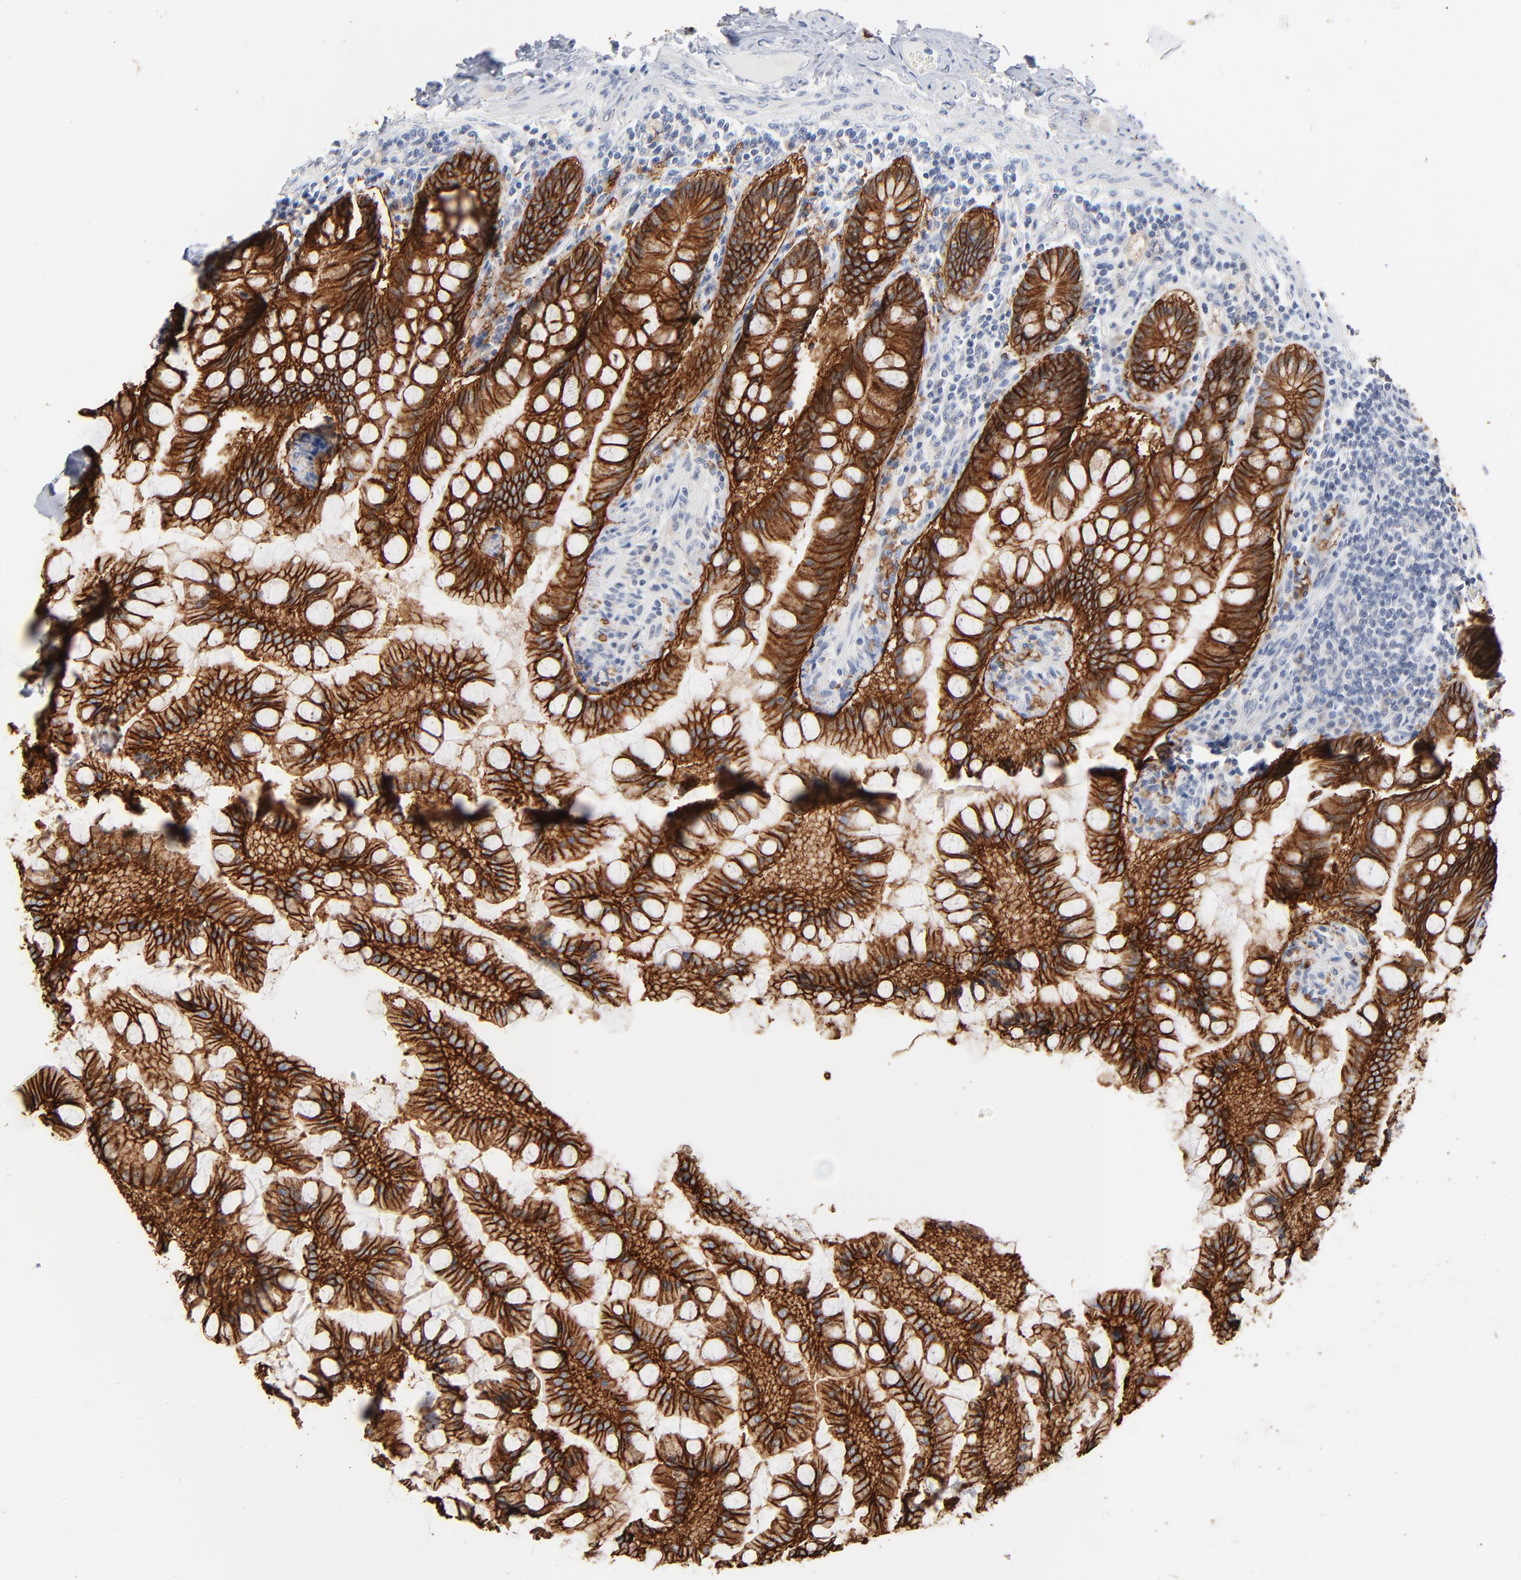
{"staining": {"intensity": "strong", "quantity": ">75%", "location": "cytoplasmic/membranous"}, "tissue": "small intestine", "cell_type": "Glandular cells", "image_type": "normal", "snomed": [{"axis": "morphology", "description": "Normal tissue, NOS"}, {"axis": "topography", "description": "Small intestine"}], "caption": "This photomicrograph exhibits normal small intestine stained with IHC to label a protein in brown. The cytoplasmic/membranous of glandular cells show strong positivity for the protein. Nuclei are counter-stained blue.", "gene": "EPCAM", "patient": {"sex": "male", "age": 41}}